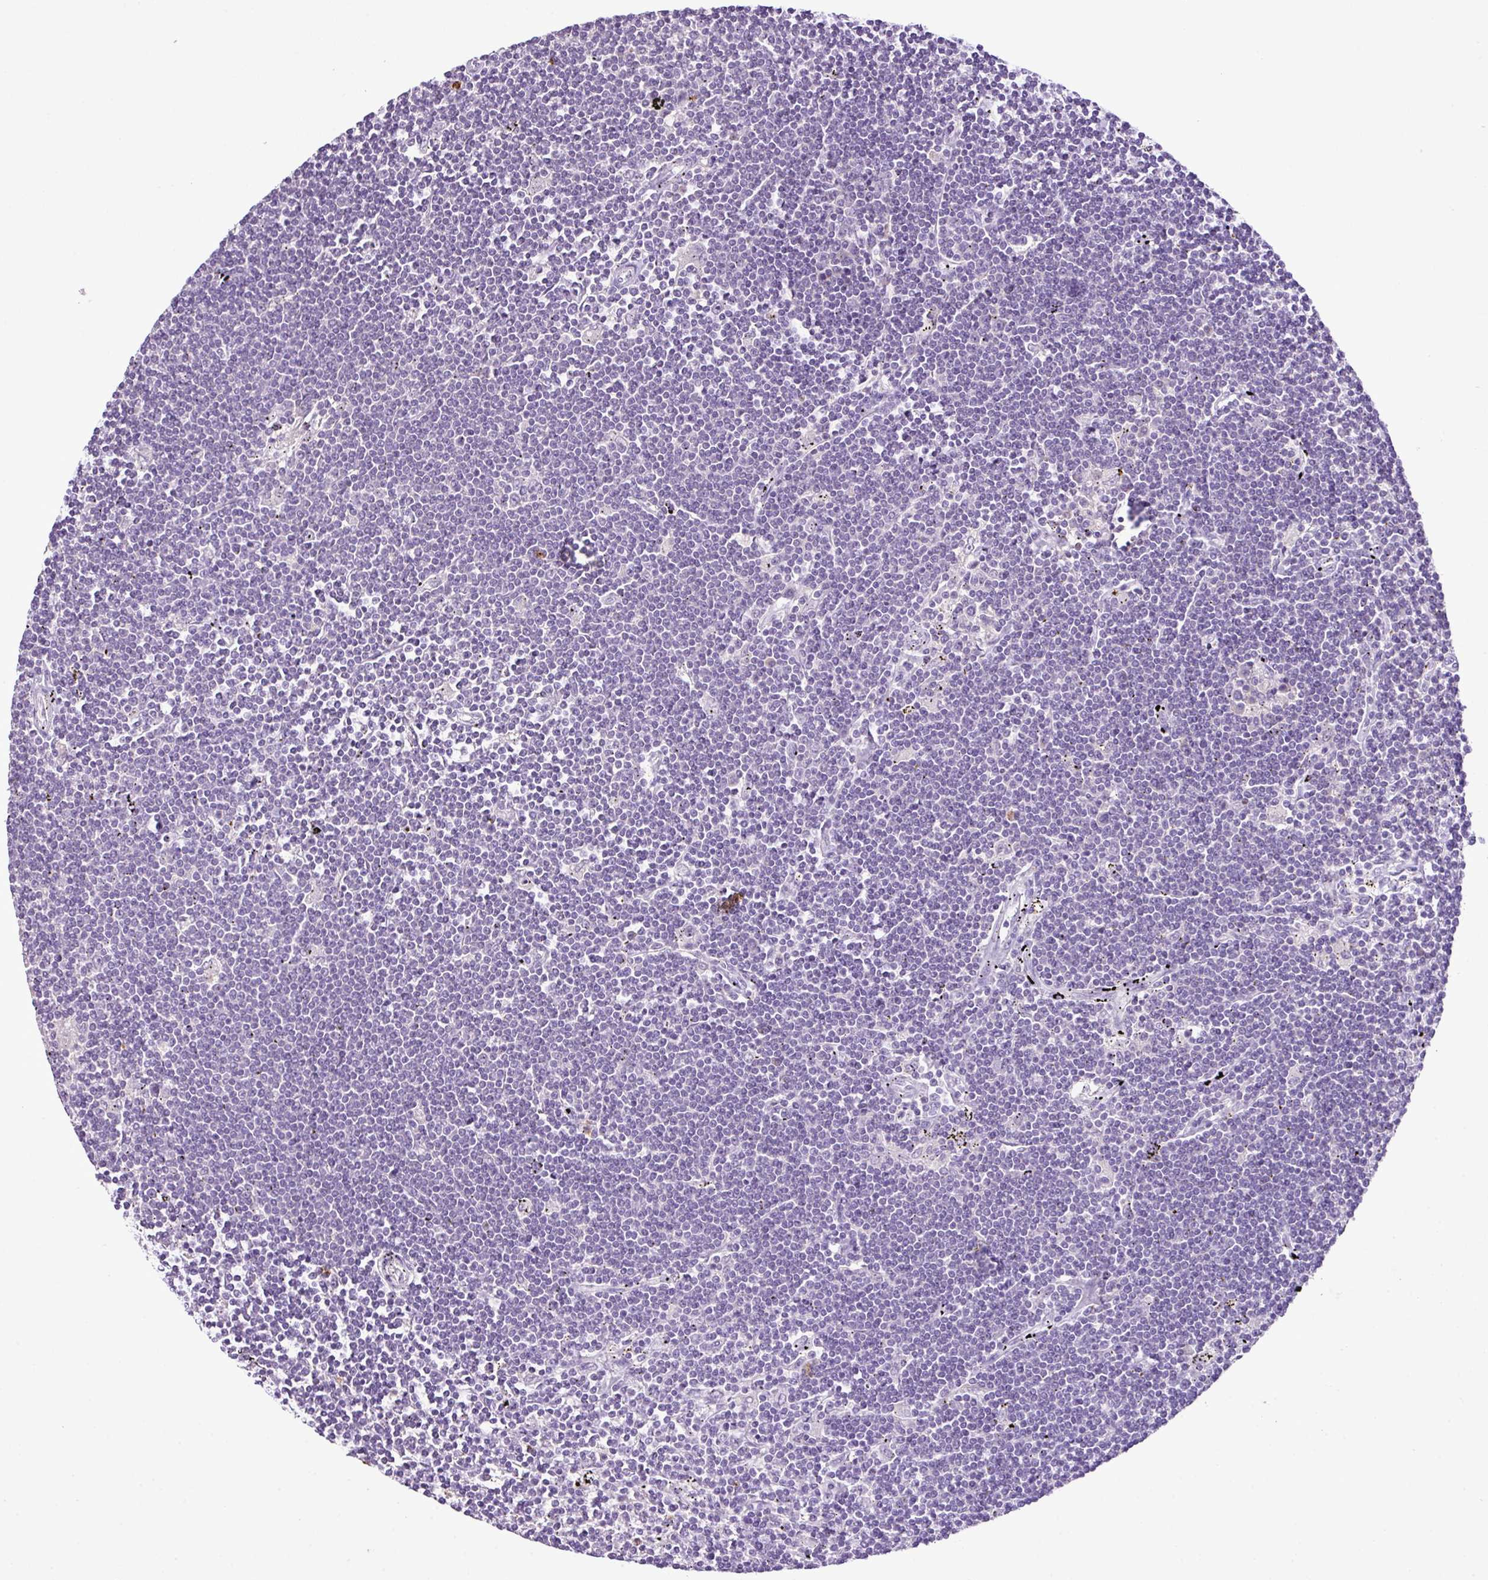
{"staining": {"intensity": "negative", "quantity": "none", "location": "none"}, "tissue": "lymphoma", "cell_type": "Tumor cells", "image_type": "cancer", "snomed": [{"axis": "morphology", "description": "Malignant lymphoma, non-Hodgkin's type, Low grade"}, {"axis": "topography", "description": "Spleen"}], "caption": "Tumor cells are negative for brown protein staining in malignant lymphoma, non-Hodgkin's type (low-grade).", "gene": "HTR3E", "patient": {"sex": "male", "age": 76}}